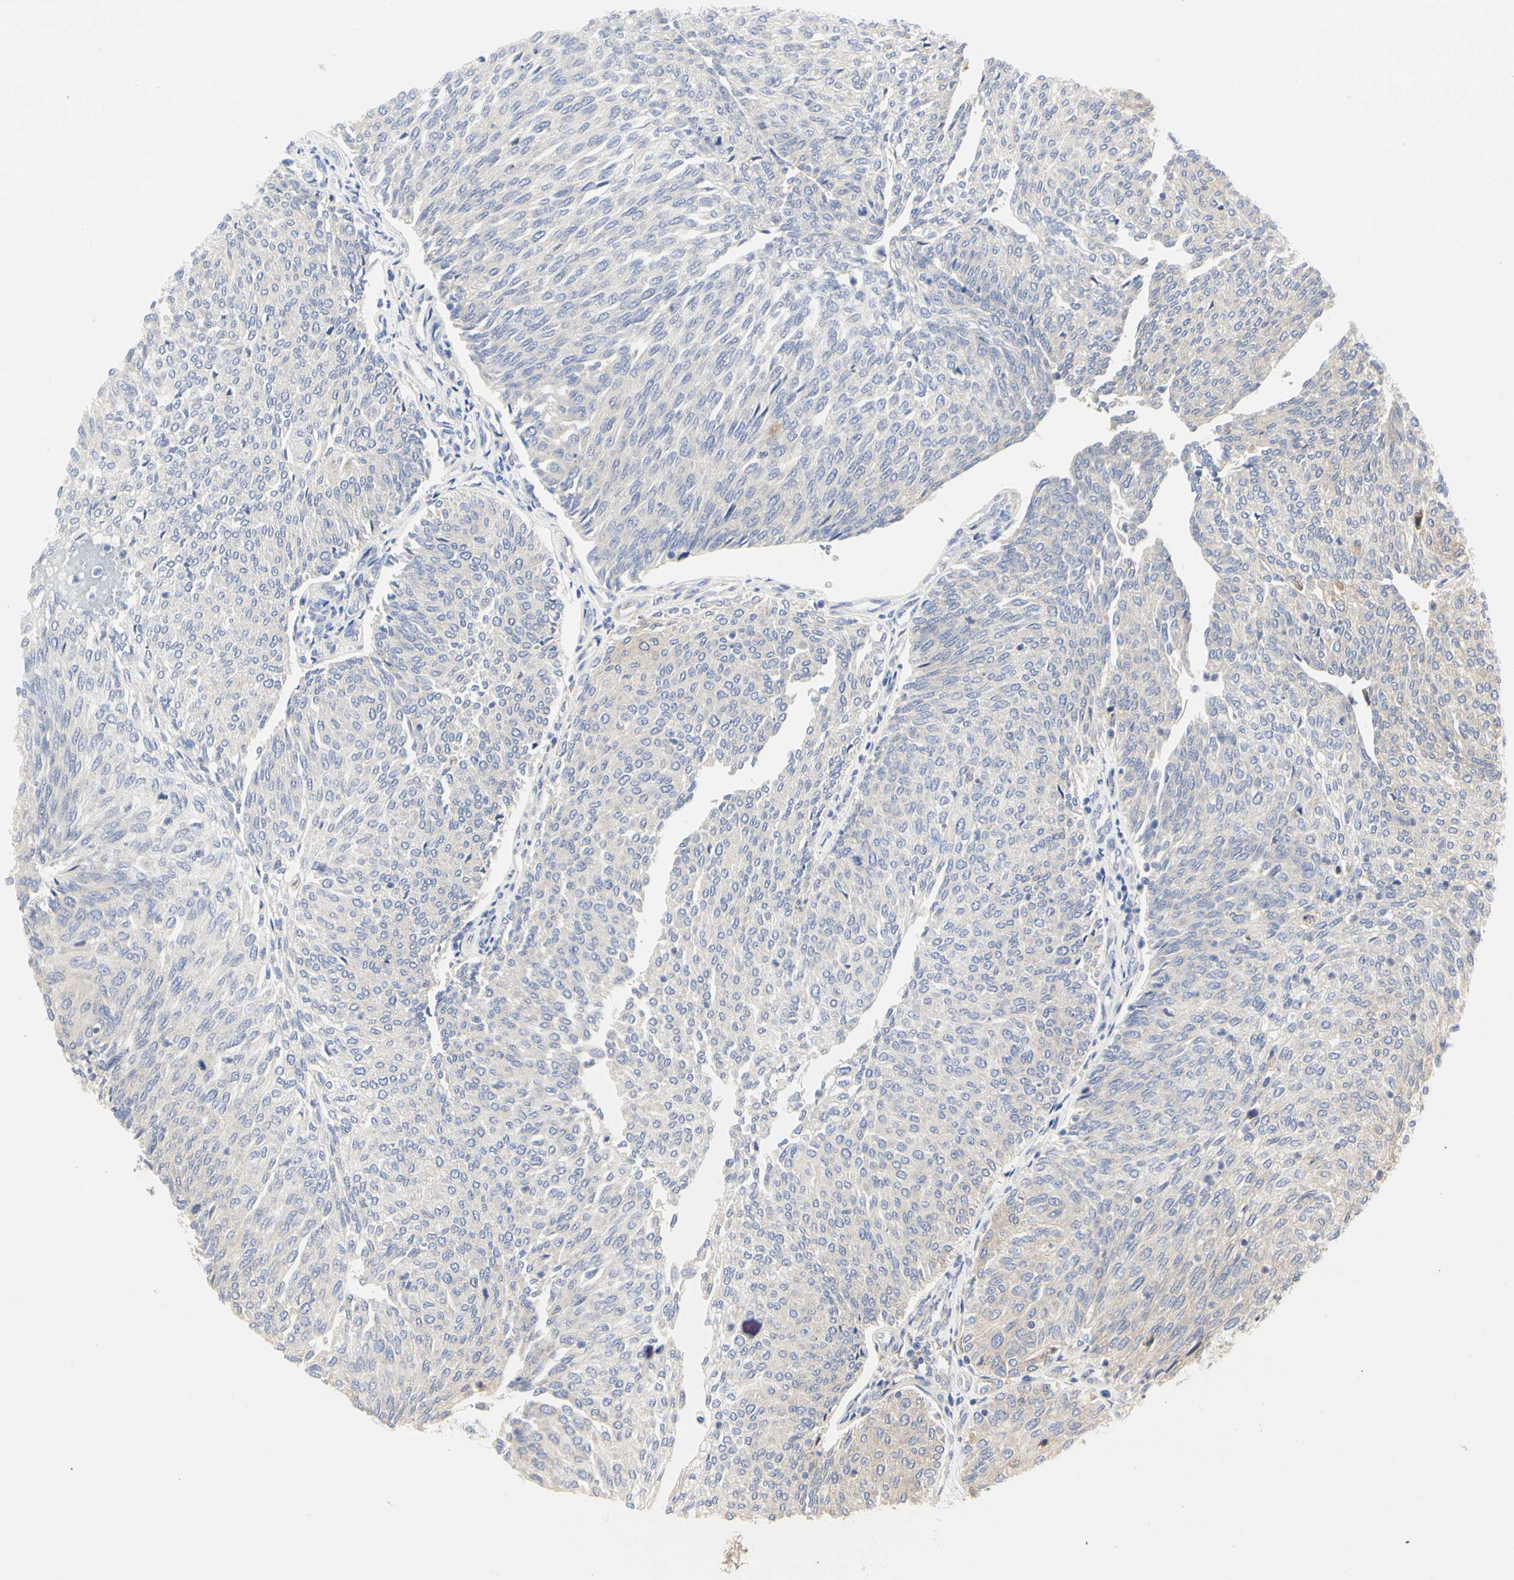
{"staining": {"intensity": "negative", "quantity": "none", "location": "none"}, "tissue": "urothelial cancer", "cell_type": "Tumor cells", "image_type": "cancer", "snomed": [{"axis": "morphology", "description": "Urothelial carcinoma, Low grade"}, {"axis": "topography", "description": "Urinary bladder"}], "caption": "Tumor cells show no significant protein positivity in low-grade urothelial carcinoma.", "gene": "C3orf52", "patient": {"sex": "female", "age": 79}}